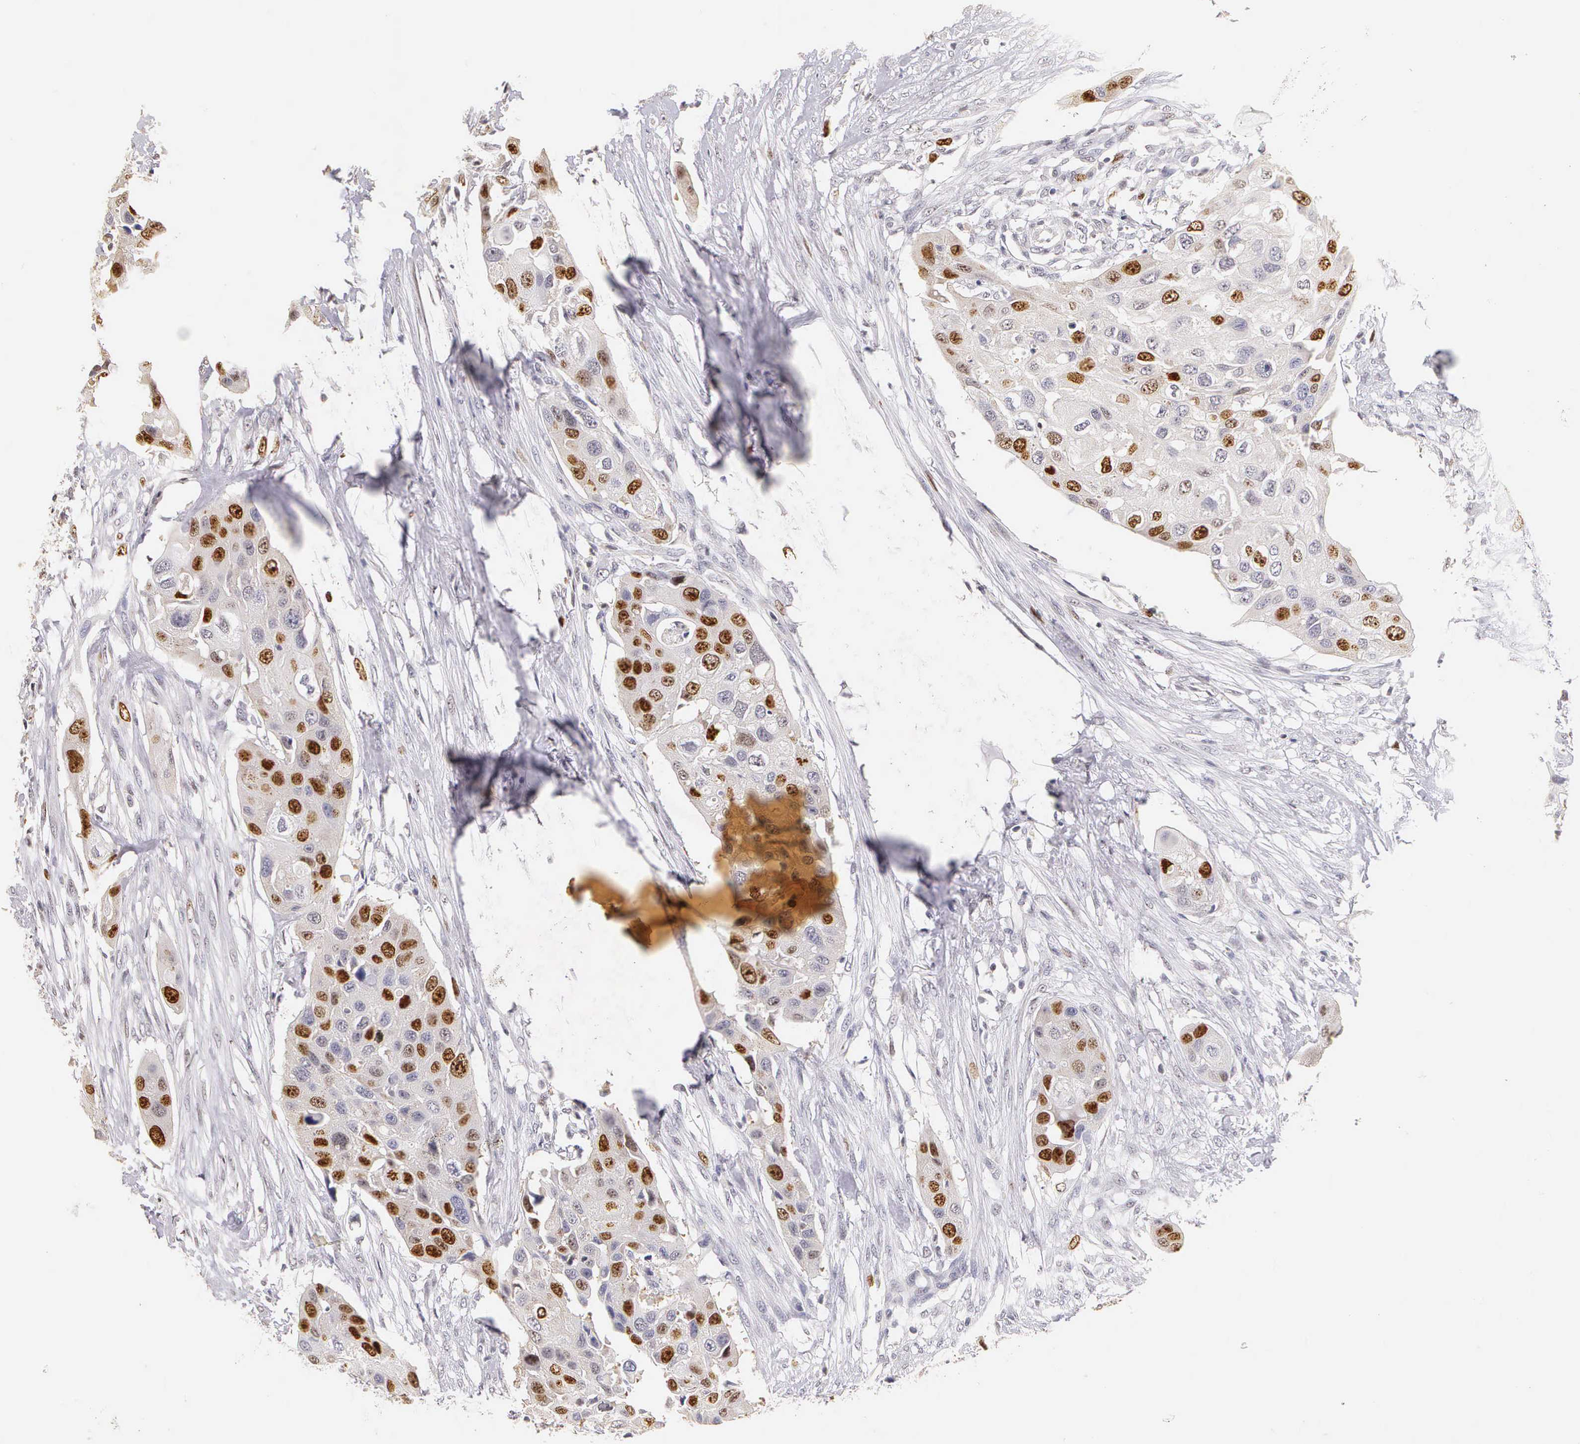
{"staining": {"intensity": "moderate", "quantity": "25%-75%", "location": "nuclear"}, "tissue": "urothelial cancer", "cell_type": "Tumor cells", "image_type": "cancer", "snomed": [{"axis": "morphology", "description": "Urothelial carcinoma, High grade"}, {"axis": "topography", "description": "Urinary bladder"}], "caption": "Approximately 25%-75% of tumor cells in urothelial cancer exhibit moderate nuclear protein staining as visualized by brown immunohistochemical staining.", "gene": "MKI67", "patient": {"sex": "male", "age": 55}}